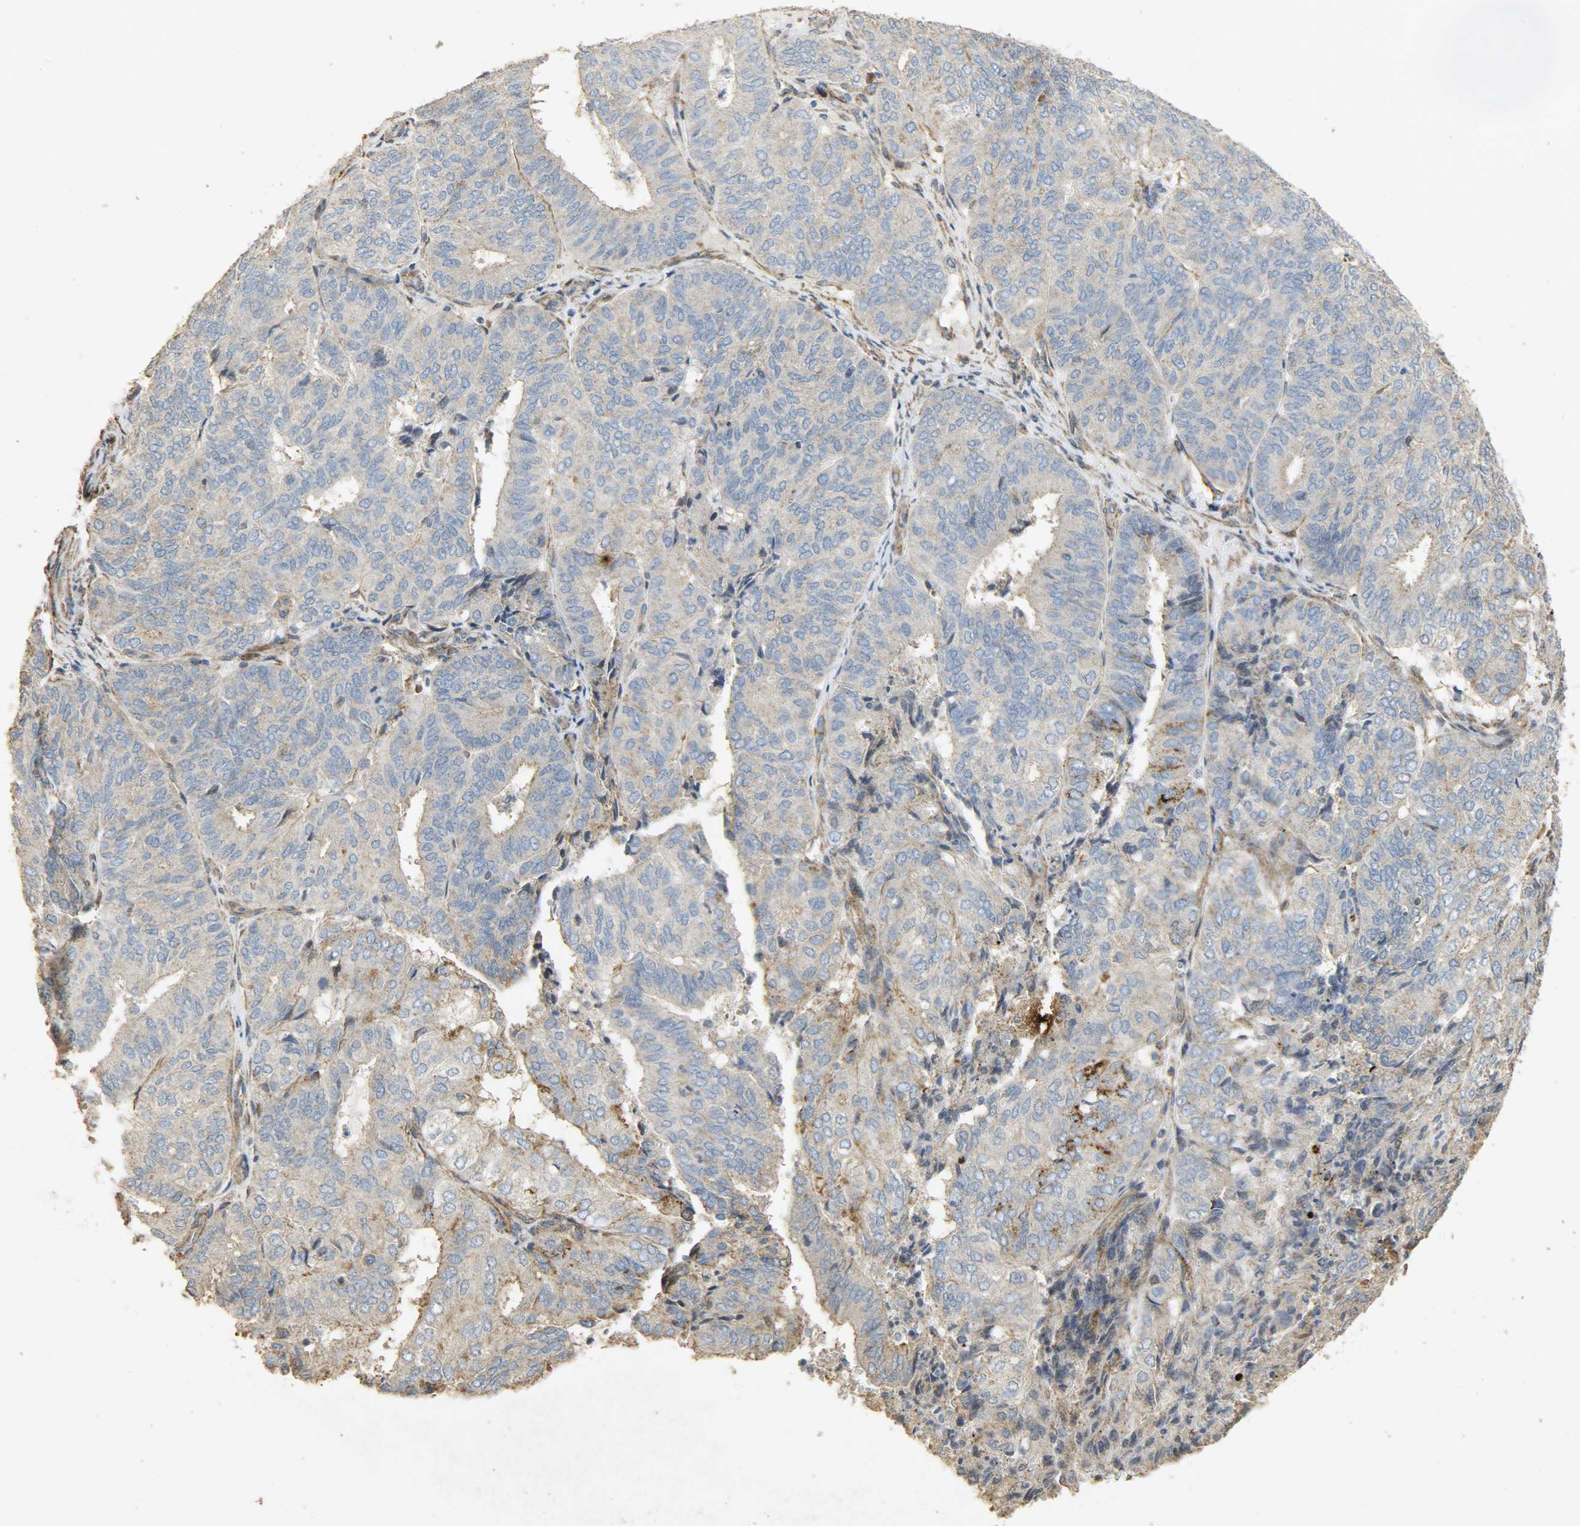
{"staining": {"intensity": "weak", "quantity": ">75%", "location": "cytoplasmic/membranous"}, "tissue": "endometrial cancer", "cell_type": "Tumor cells", "image_type": "cancer", "snomed": [{"axis": "morphology", "description": "Adenocarcinoma, NOS"}, {"axis": "topography", "description": "Uterus"}], "caption": "High-power microscopy captured an IHC photomicrograph of endometrial adenocarcinoma, revealing weak cytoplasmic/membranous positivity in about >75% of tumor cells. (brown staining indicates protein expression, while blue staining denotes nuclei).", "gene": "TPM4", "patient": {"sex": "female", "age": 60}}